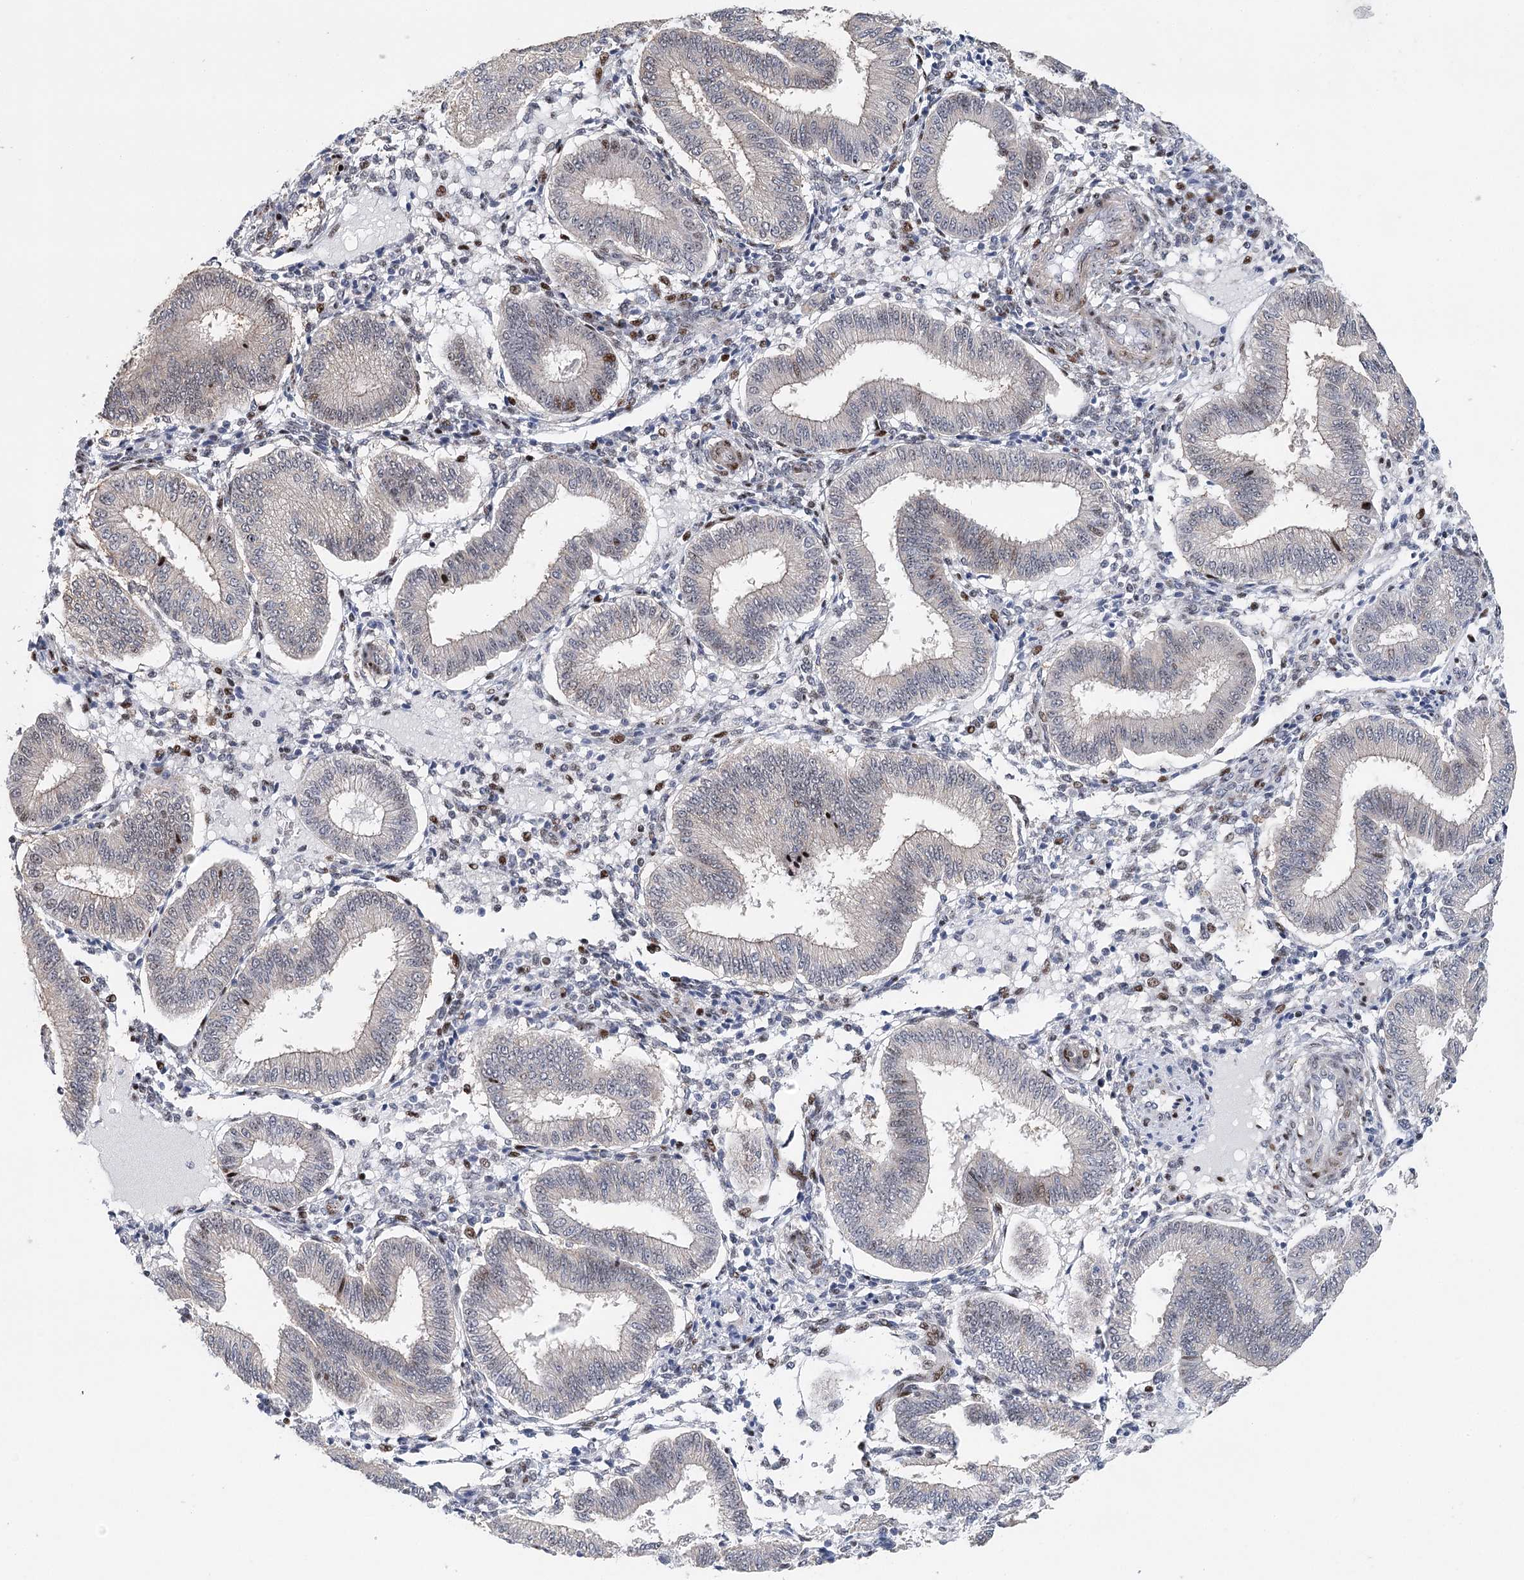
{"staining": {"intensity": "moderate", "quantity": "<25%", "location": "nuclear"}, "tissue": "endometrium", "cell_type": "Cells in endometrial stroma", "image_type": "normal", "snomed": [{"axis": "morphology", "description": "Normal tissue, NOS"}, {"axis": "topography", "description": "Endometrium"}], "caption": "Immunohistochemistry (IHC) staining of benign endometrium, which displays low levels of moderate nuclear positivity in approximately <25% of cells in endometrial stroma indicating moderate nuclear protein positivity. The staining was performed using DAB (brown) for protein detection and nuclei were counterstained in hematoxylin (blue).", "gene": "CAMTA1", "patient": {"sex": "female", "age": 39}}